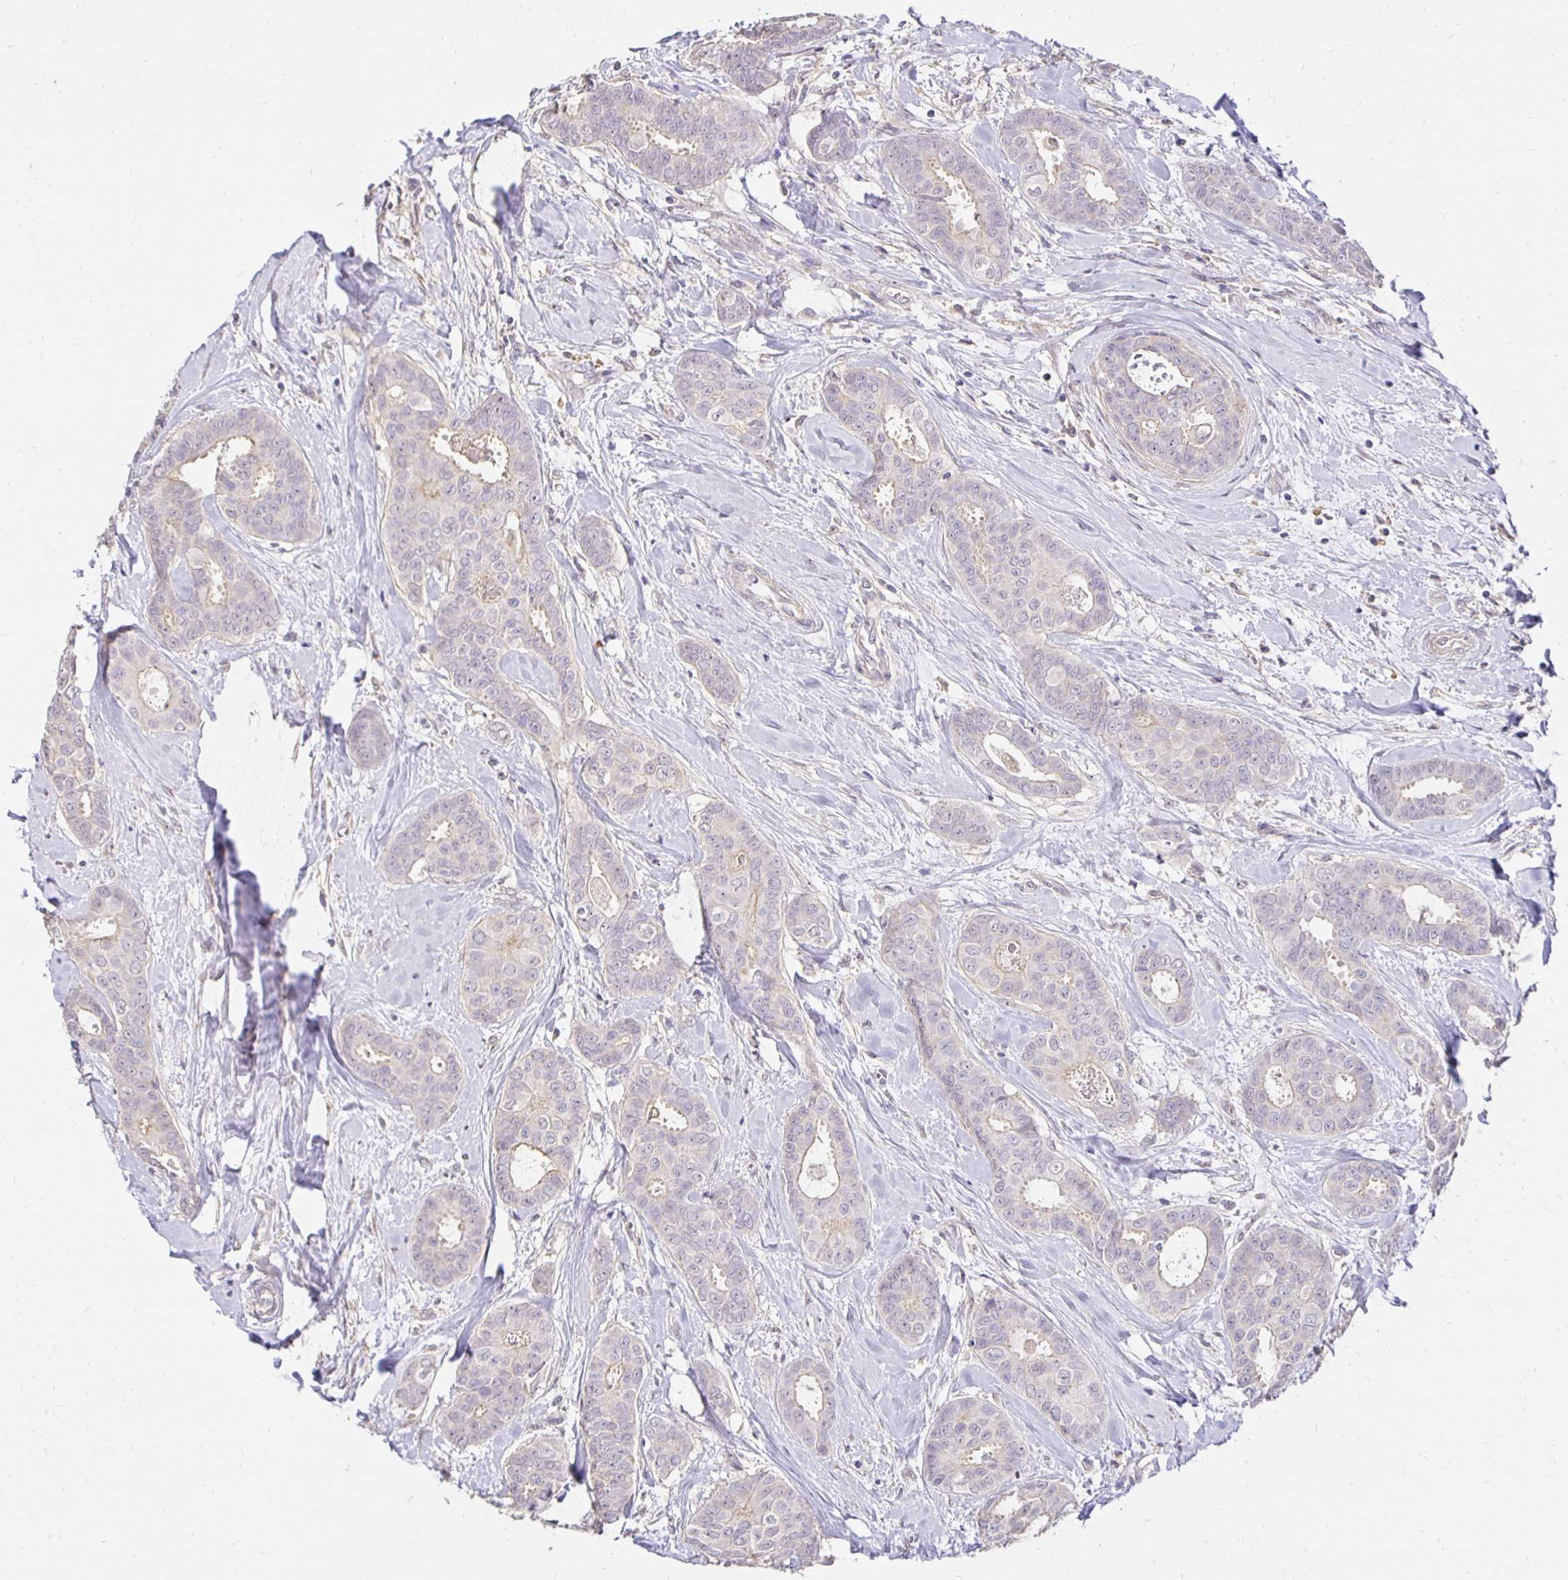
{"staining": {"intensity": "negative", "quantity": "none", "location": "none"}, "tissue": "breast cancer", "cell_type": "Tumor cells", "image_type": "cancer", "snomed": [{"axis": "morphology", "description": "Duct carcinoma"}, {"axis": "topography", "description": "Breast"}], "caption": "Human breast cancer (intraductal carcinoma) stained for a protein using immunohistochemistry exhibits no staining in tumor cells.", "gene": "PNPLA3", "patient": {"sex": "female", "age": 45}}